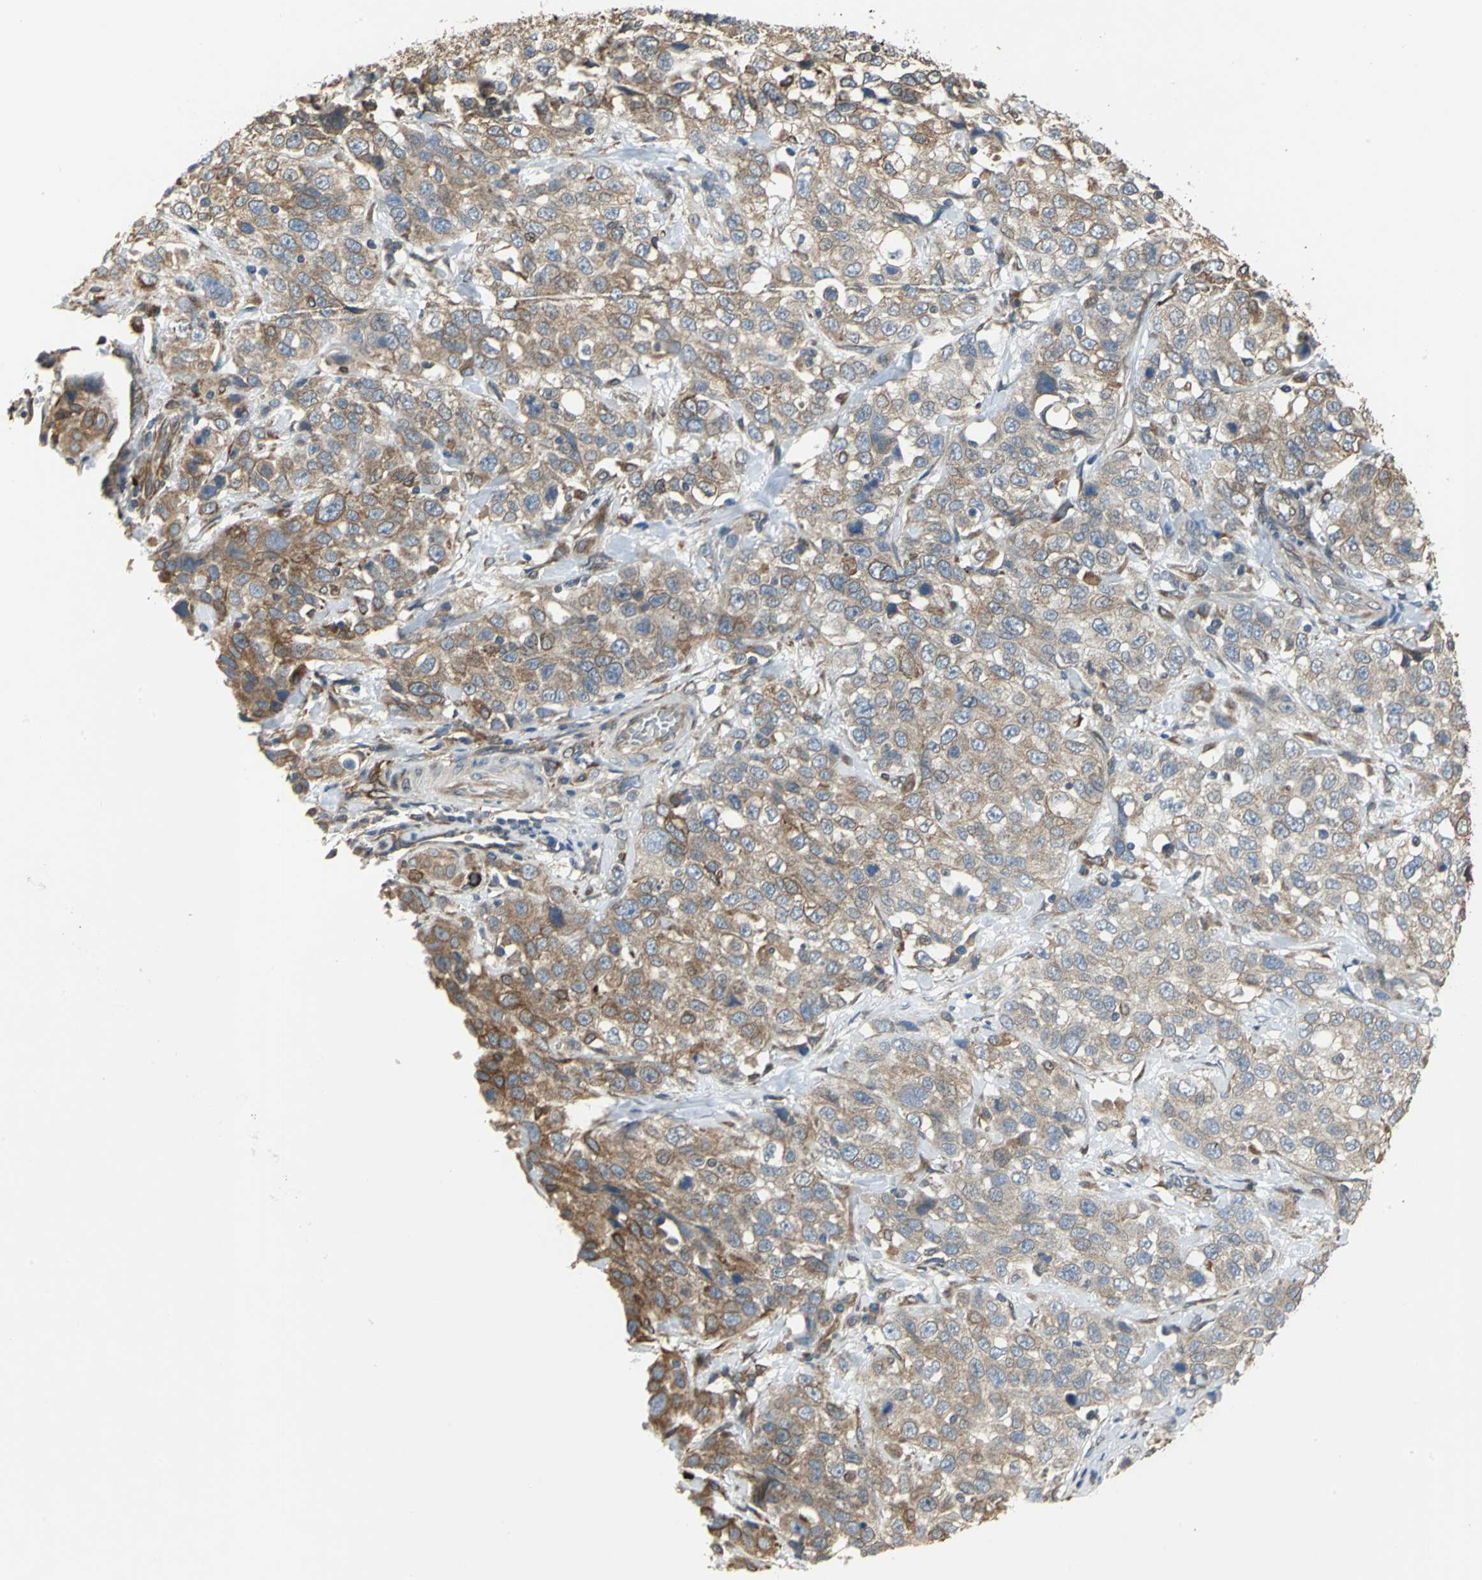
{"staining": {"intensity": "moderate", "quantity": ">75%", "location": "cytoplasmic/membranous"}, "tissue": "stomach cancer", "cell_type": "Tumor cells", "image_type": "cancer", "snomed": [{"axis": "morphology", "description": "Normal tissue, NOS"}, {"axis": "morphology", "description": "Adenocarcinoma, NOS"}, {"axis": "topography", "description": "Stomach"}], "caption": "There is medium levels of moderate cytoplasmic/membranous expression in tumor cells of stomach adenocarcinoma, as demonstrated by immunohistochemical staining (brown color).", "gene": "SYVN1", "patient": {"sex": "male", "age": 48}}